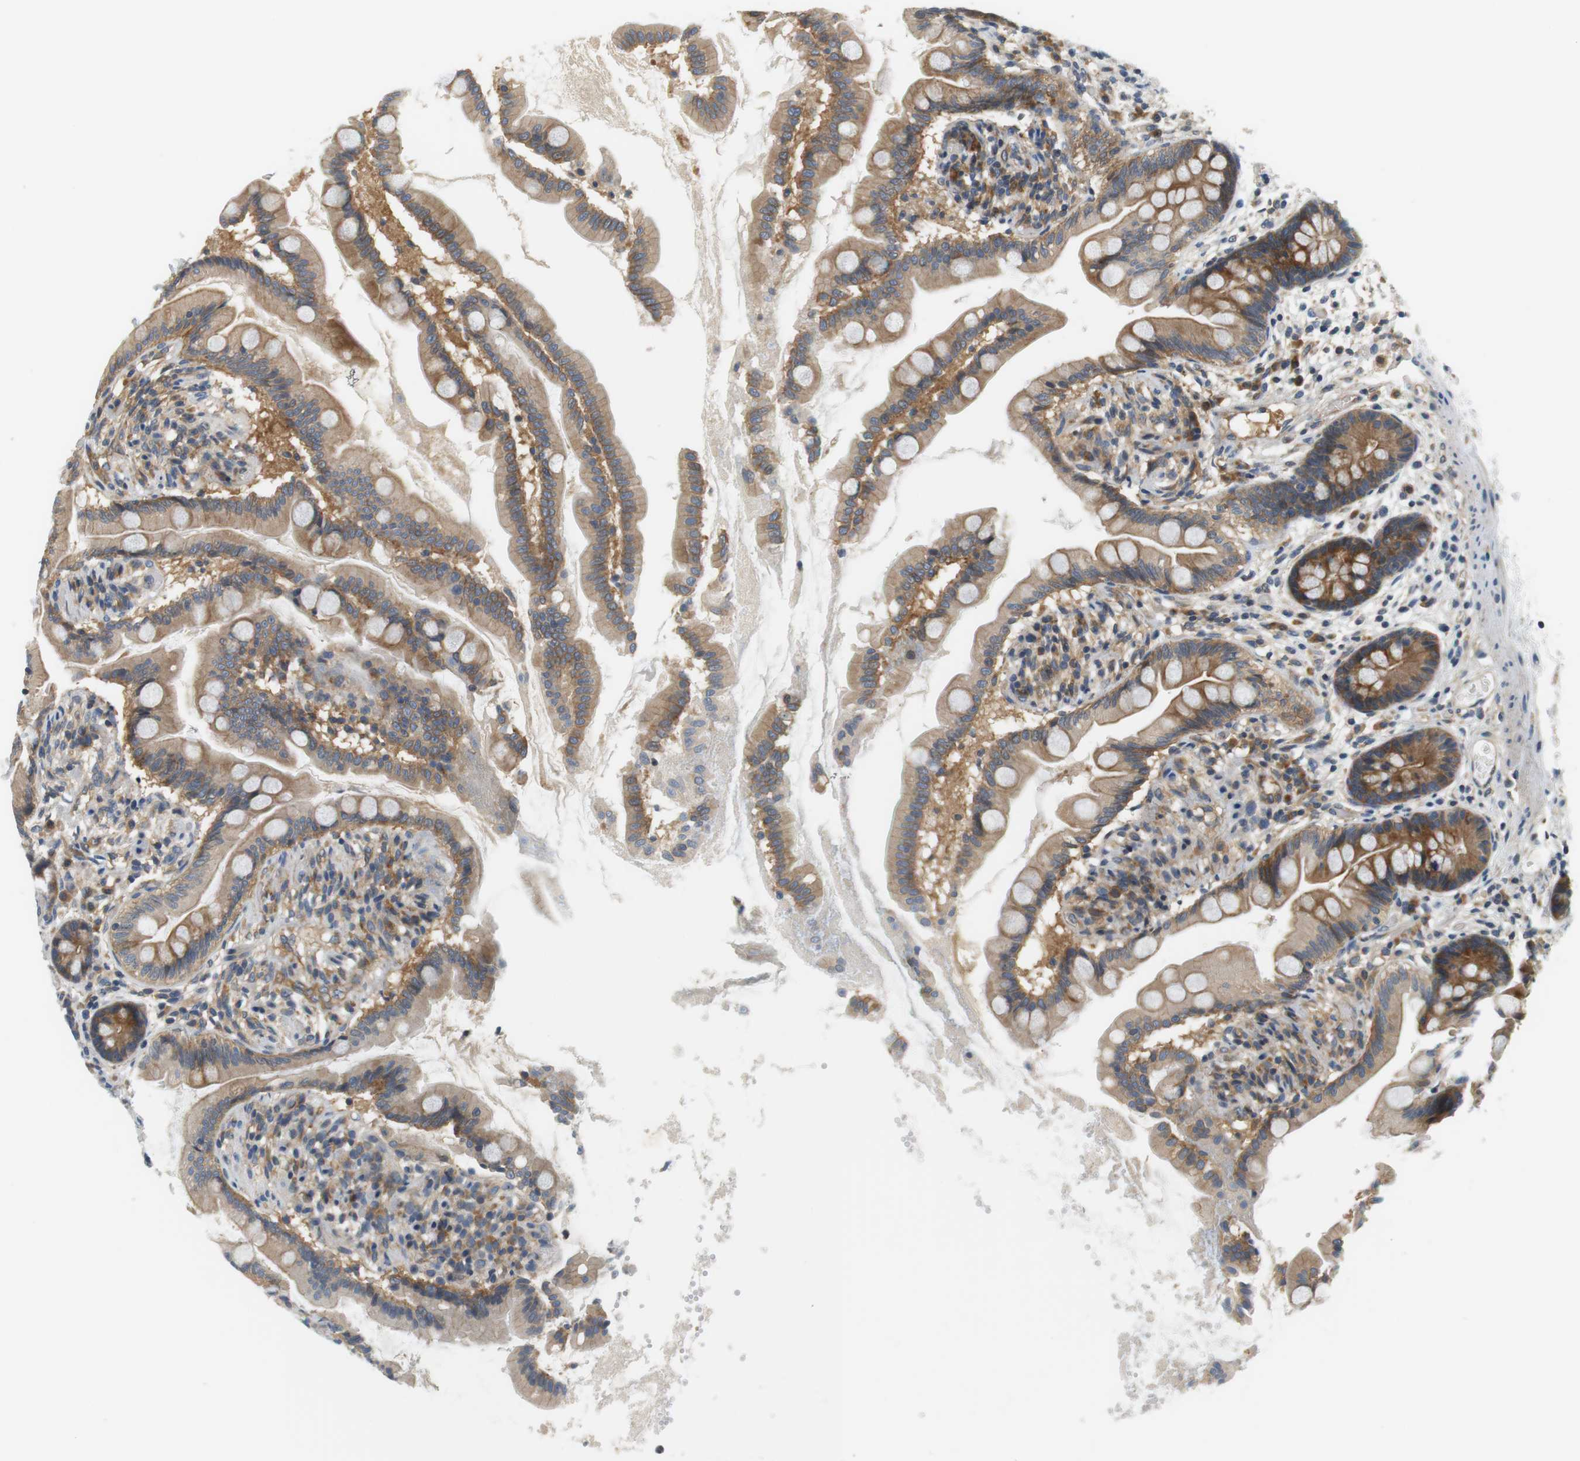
{"staining": {"intensity": "moderate", "quantity": ">75%", "location": "cytoplasmic/membranous"}, "tissue": "small intestine", "cell_type": "Glandular cells", "image_type": "normal", "snomed": [{"axis": "morphology", "description": "Normal tissue, NOS"}, {"axis": "topography", "description": "Small intestine"}], "caption": "Protein positivity by immunohistochemistry (IHC) reveals moderate cytoplasmic/membranous staining in approximately >75% of glandular cells in normal small intestine.", "gene": "SH3GLB1", "patient": {"sex": "female", "age": 56}}